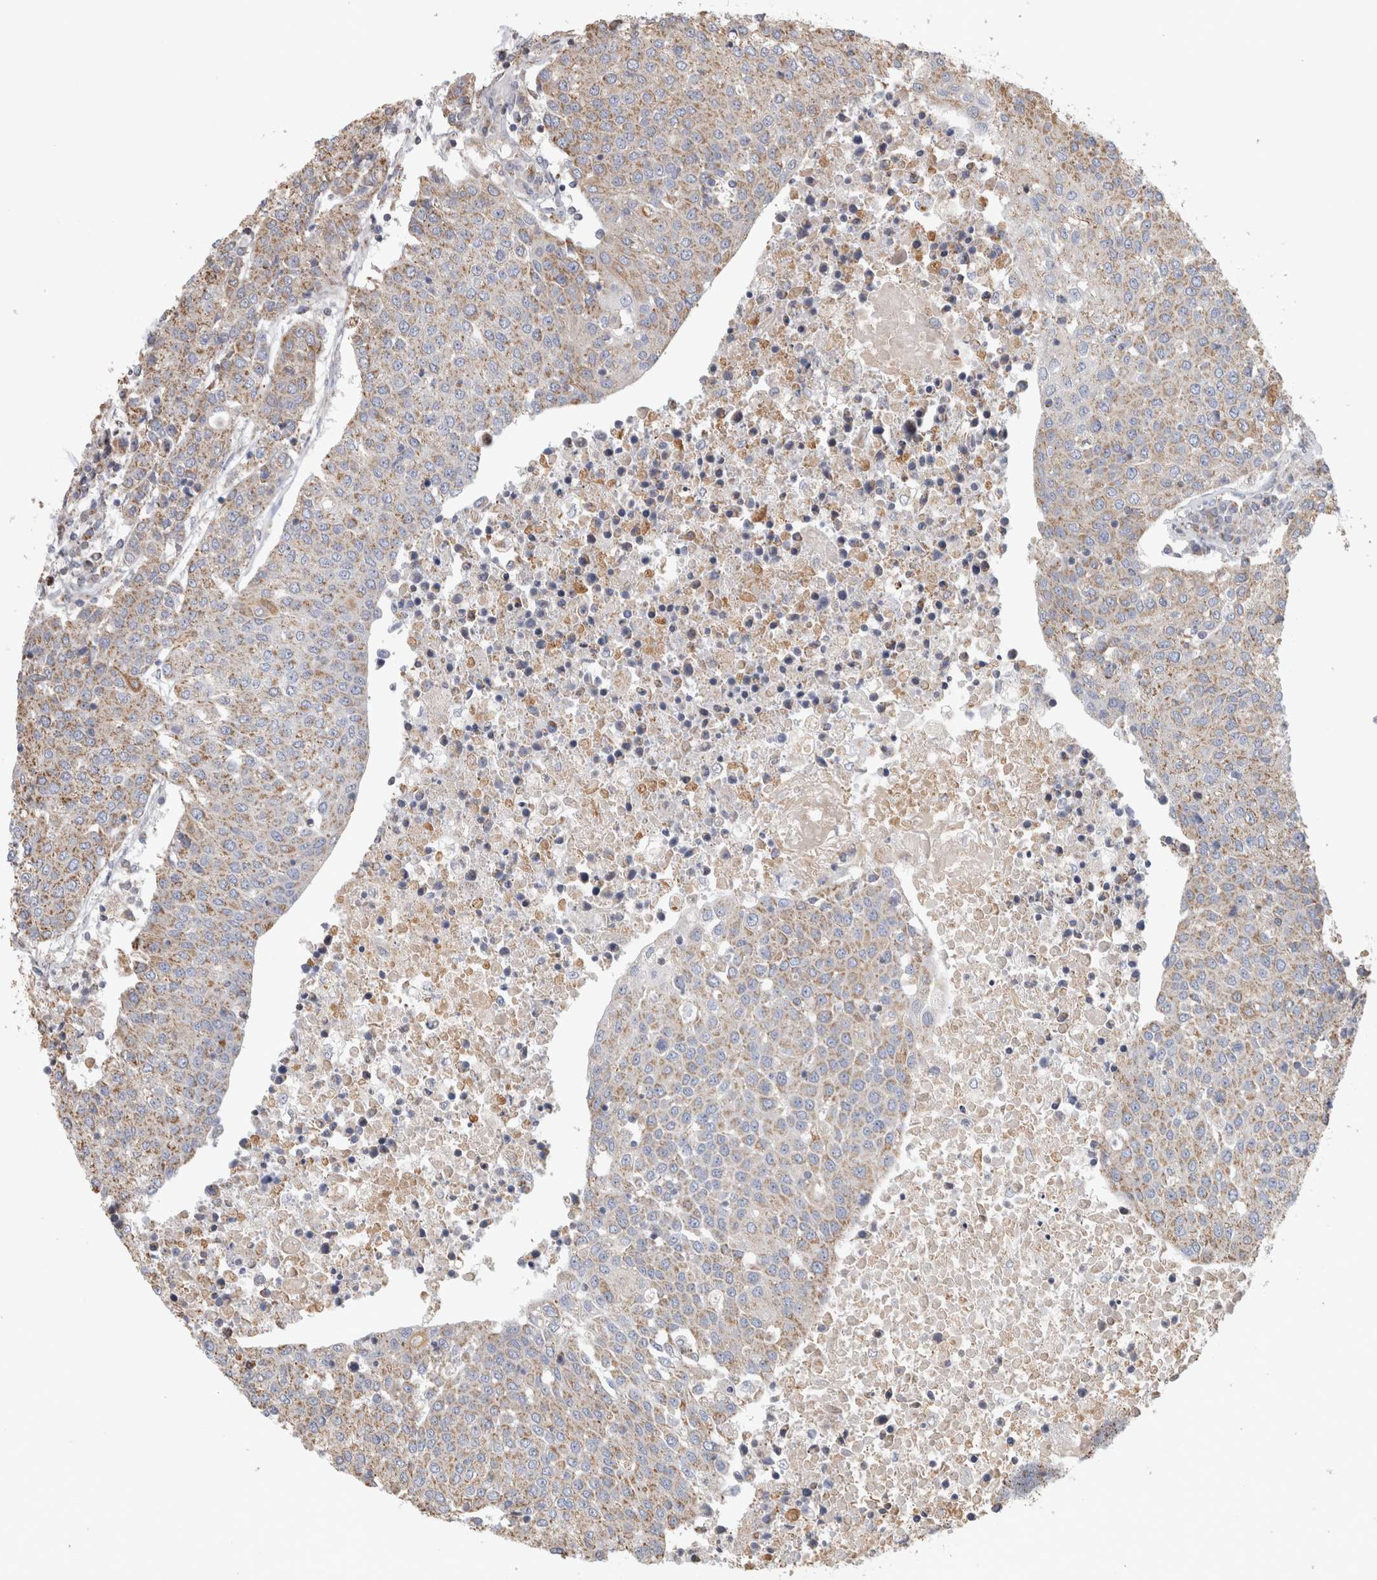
{"staining": {"intensity": "weak", "quantity": ">75%", "location": "cytoplasmic/membranous"}, "tissue": "urothelial cancer", "cell_type": "Tumor cells", "image_type": "cancer", "snomed": [{"axis": "morphology", "description": "Urothelial carcinoma, High grade"}, {"axis": "topography", "description": "Urinary bladder"}], "caption": "The image displays immunohistochemical staining of urothelial cancer. There is weak cytoplasmic/membranous staining is seen in approximately >75% of tumor cells.", "gene": "ST8SIA1", "patient": {"sex": "female", "age": 85}}